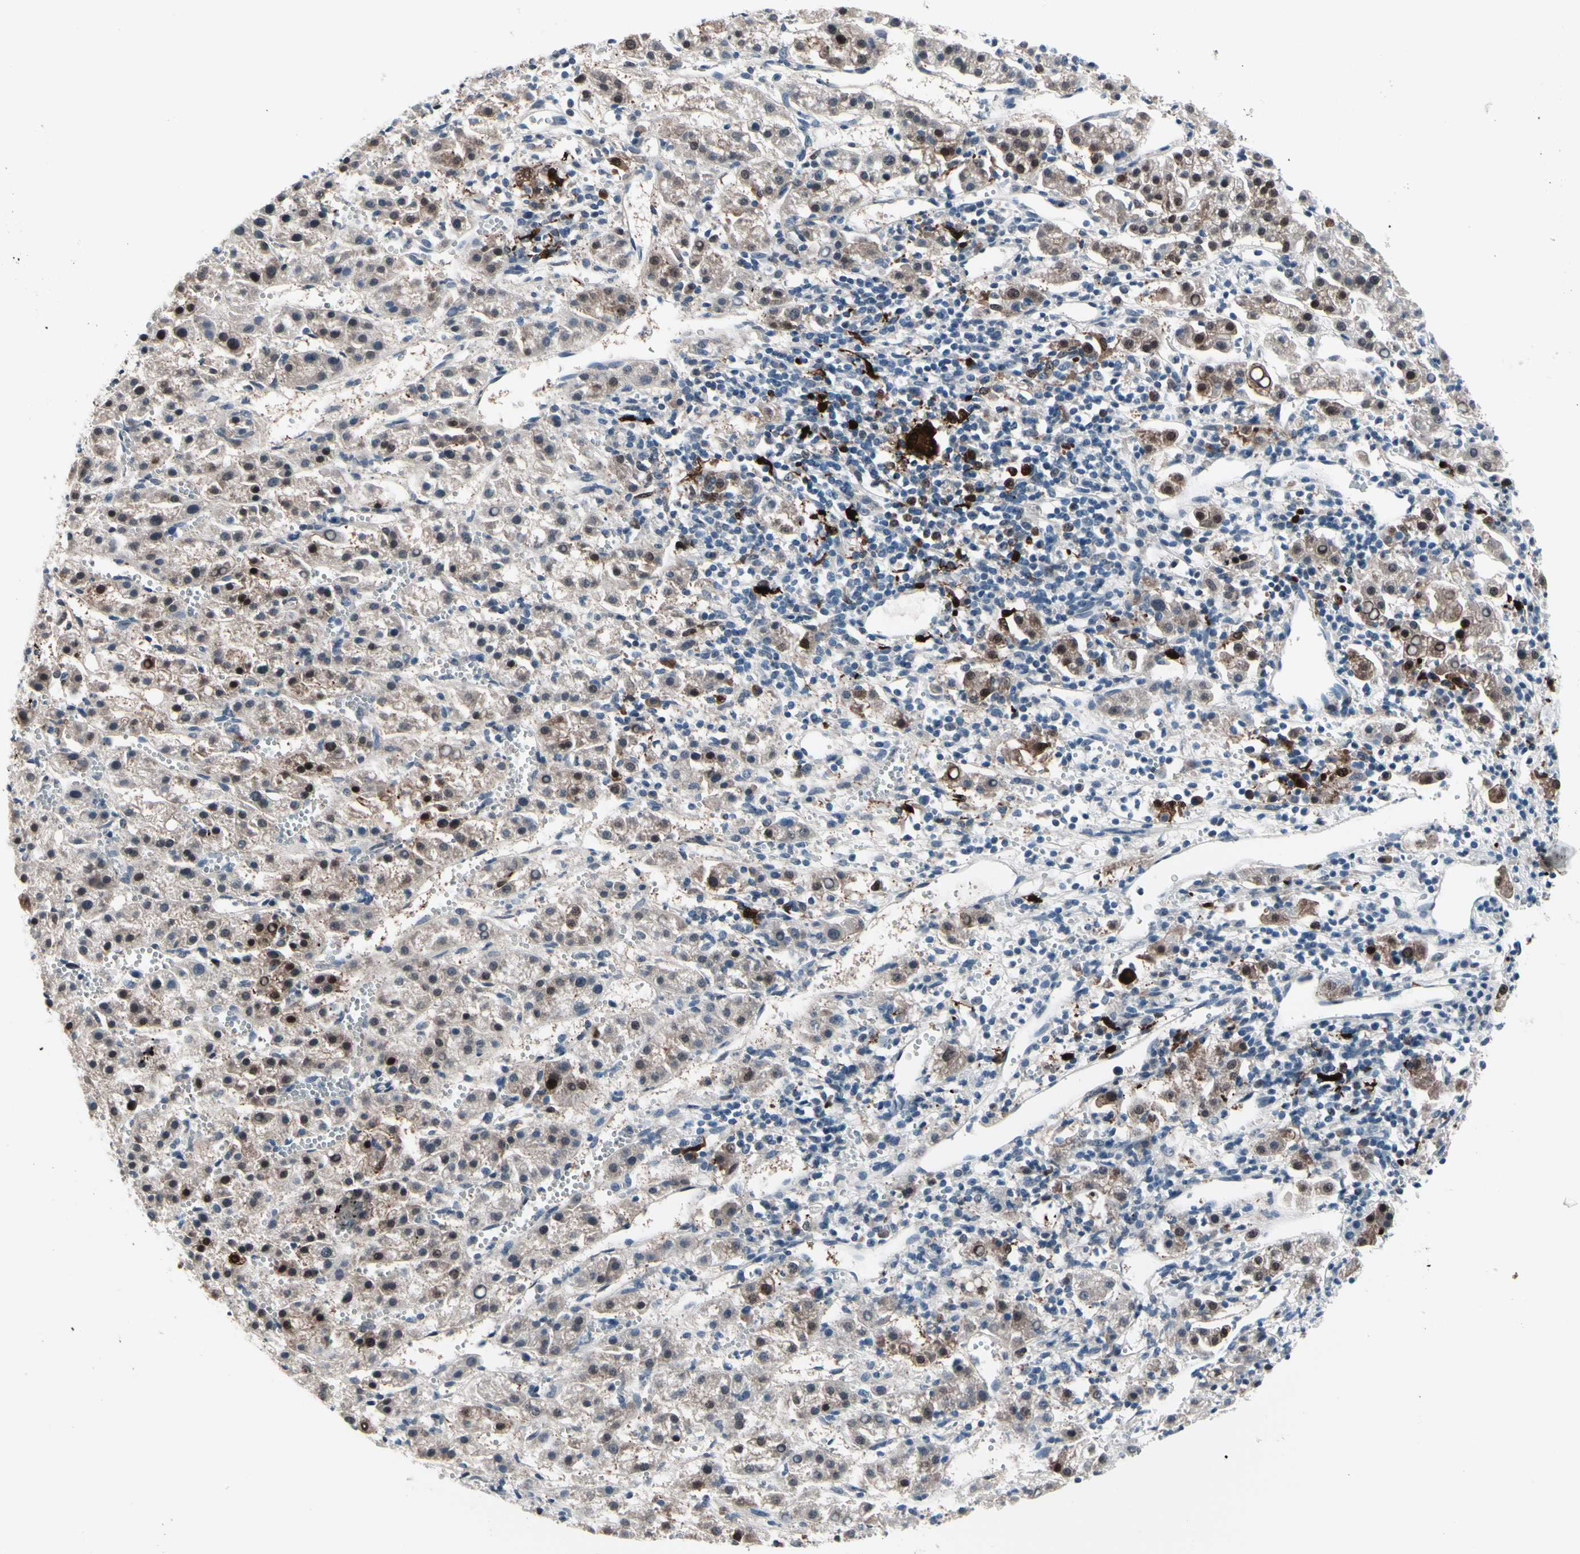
{"staining": {"intensity": "moderate", "quantity": "<25%", "location": "cytoplasmic/membranous,nuclear"}, "tissue": "liver cancer", "cell_type": "Tumor cells", "image_type": "cancer", "snomed": [{"axis": "morphology", "description": "Carcinoma, Hepatocellular, NOS"}, {"axis": "topography", "description": "Liver"}], "caption": "Immunohistochemistry of liver cancer reveals low levels of moderate cytoplasmic/membranous and nuclear positivity in about <25% of tumor cells.", "gene": "TXN", "patient": {"sex": "female", "age": 58}}